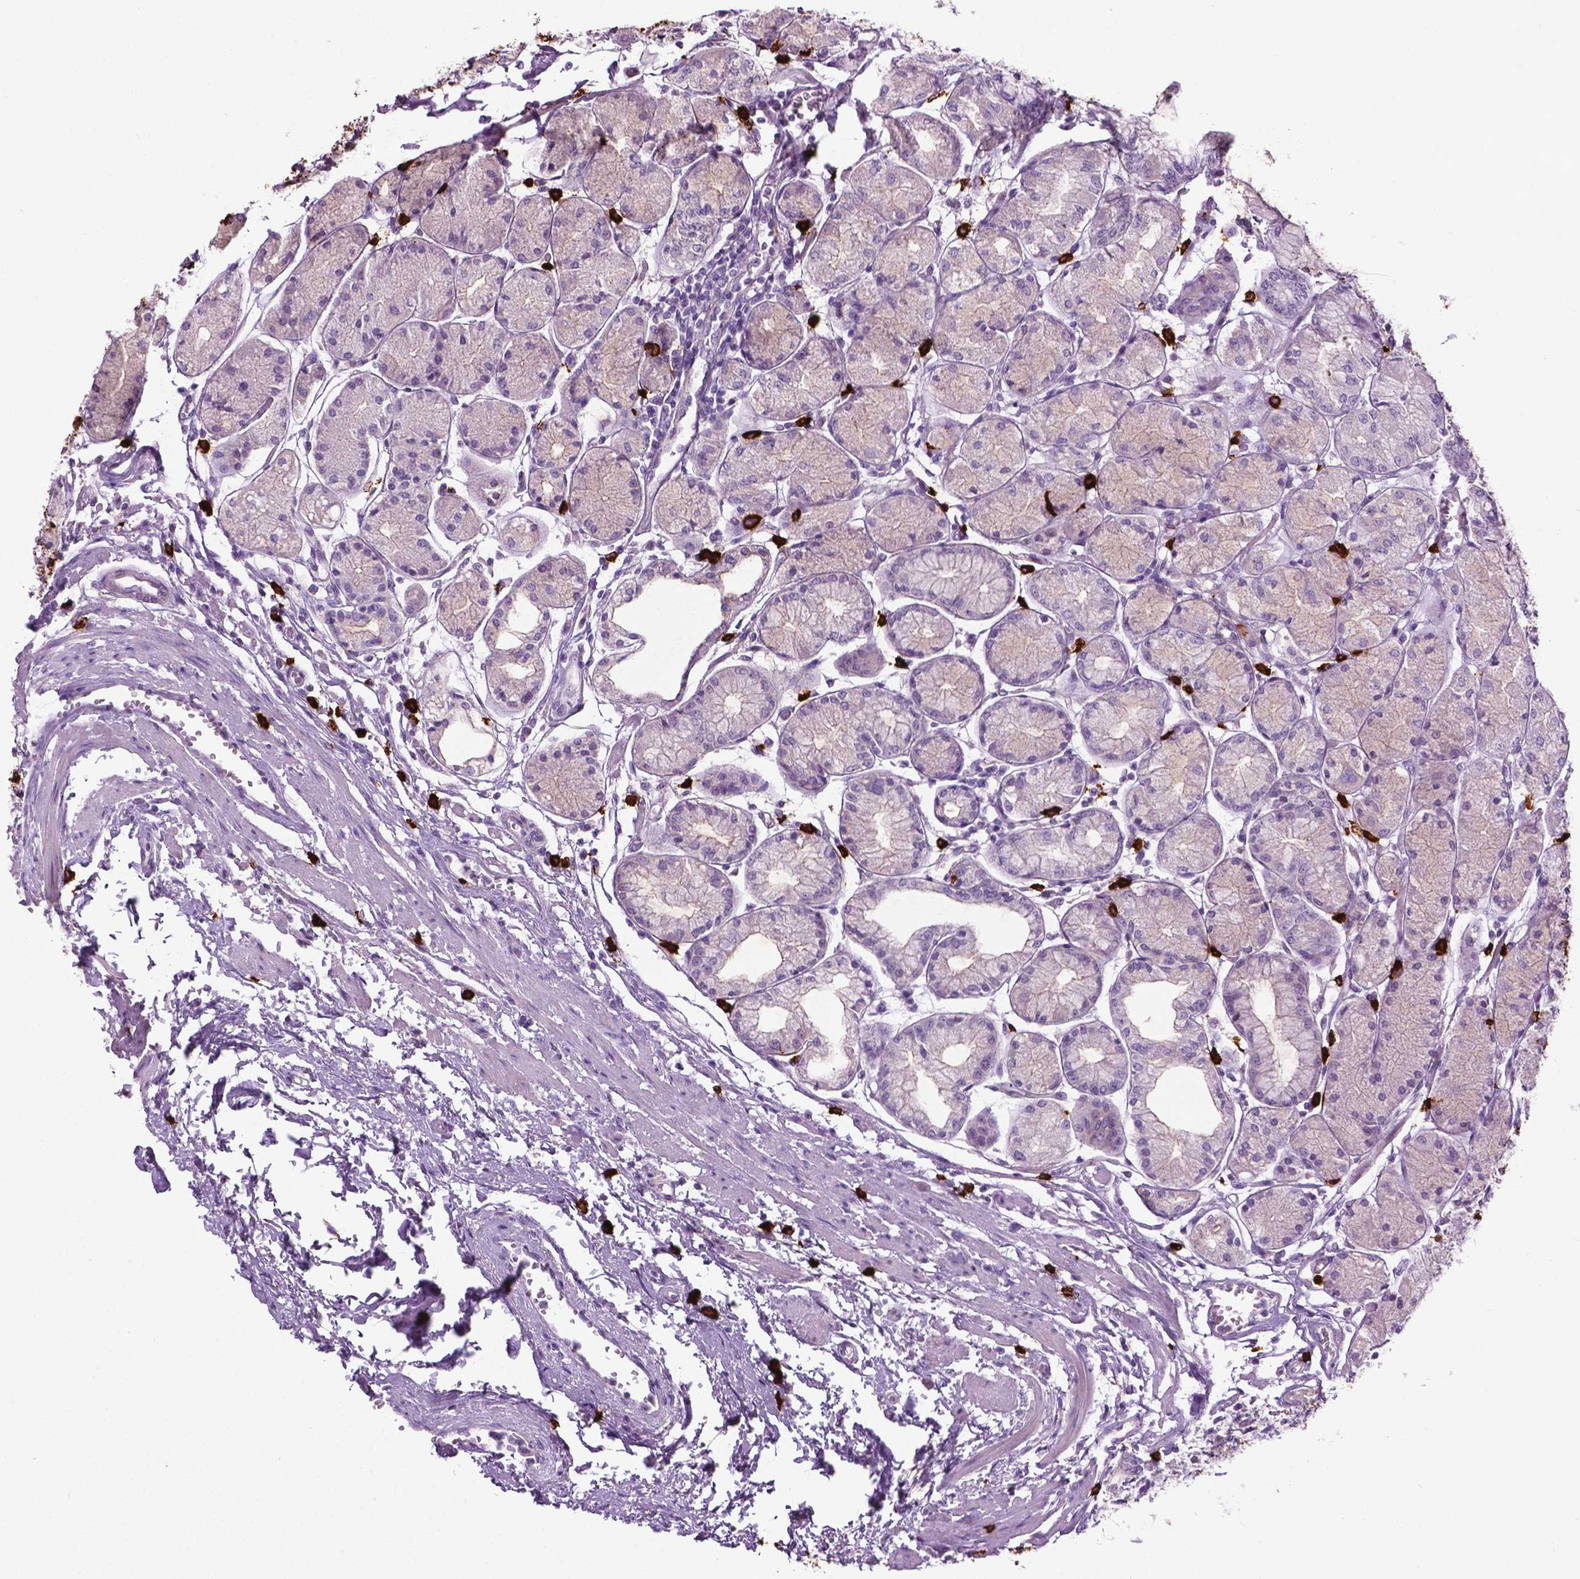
{"staining": {"intensity": "weak", "quantity": "<25%", "location": "cytoplasmic/membranous"}, "tissue": "stomach", "cell_type": "Glandular cells", "image_type": "normal", "snomed": [{"axis": "morphology", "description": "Normal tissue, NOS"}, {"axis": "topography", "description": "Stomach, upper"}], "caption": "Glandular cells show no significant protein positivity in benign stomach. (DAB (3,3'-diaminobenzidine) IHC visualized using brightfield microscopy, high magnification).", "gene": "SPECC1L", "patient": {"sex": "male", "age": 69}}